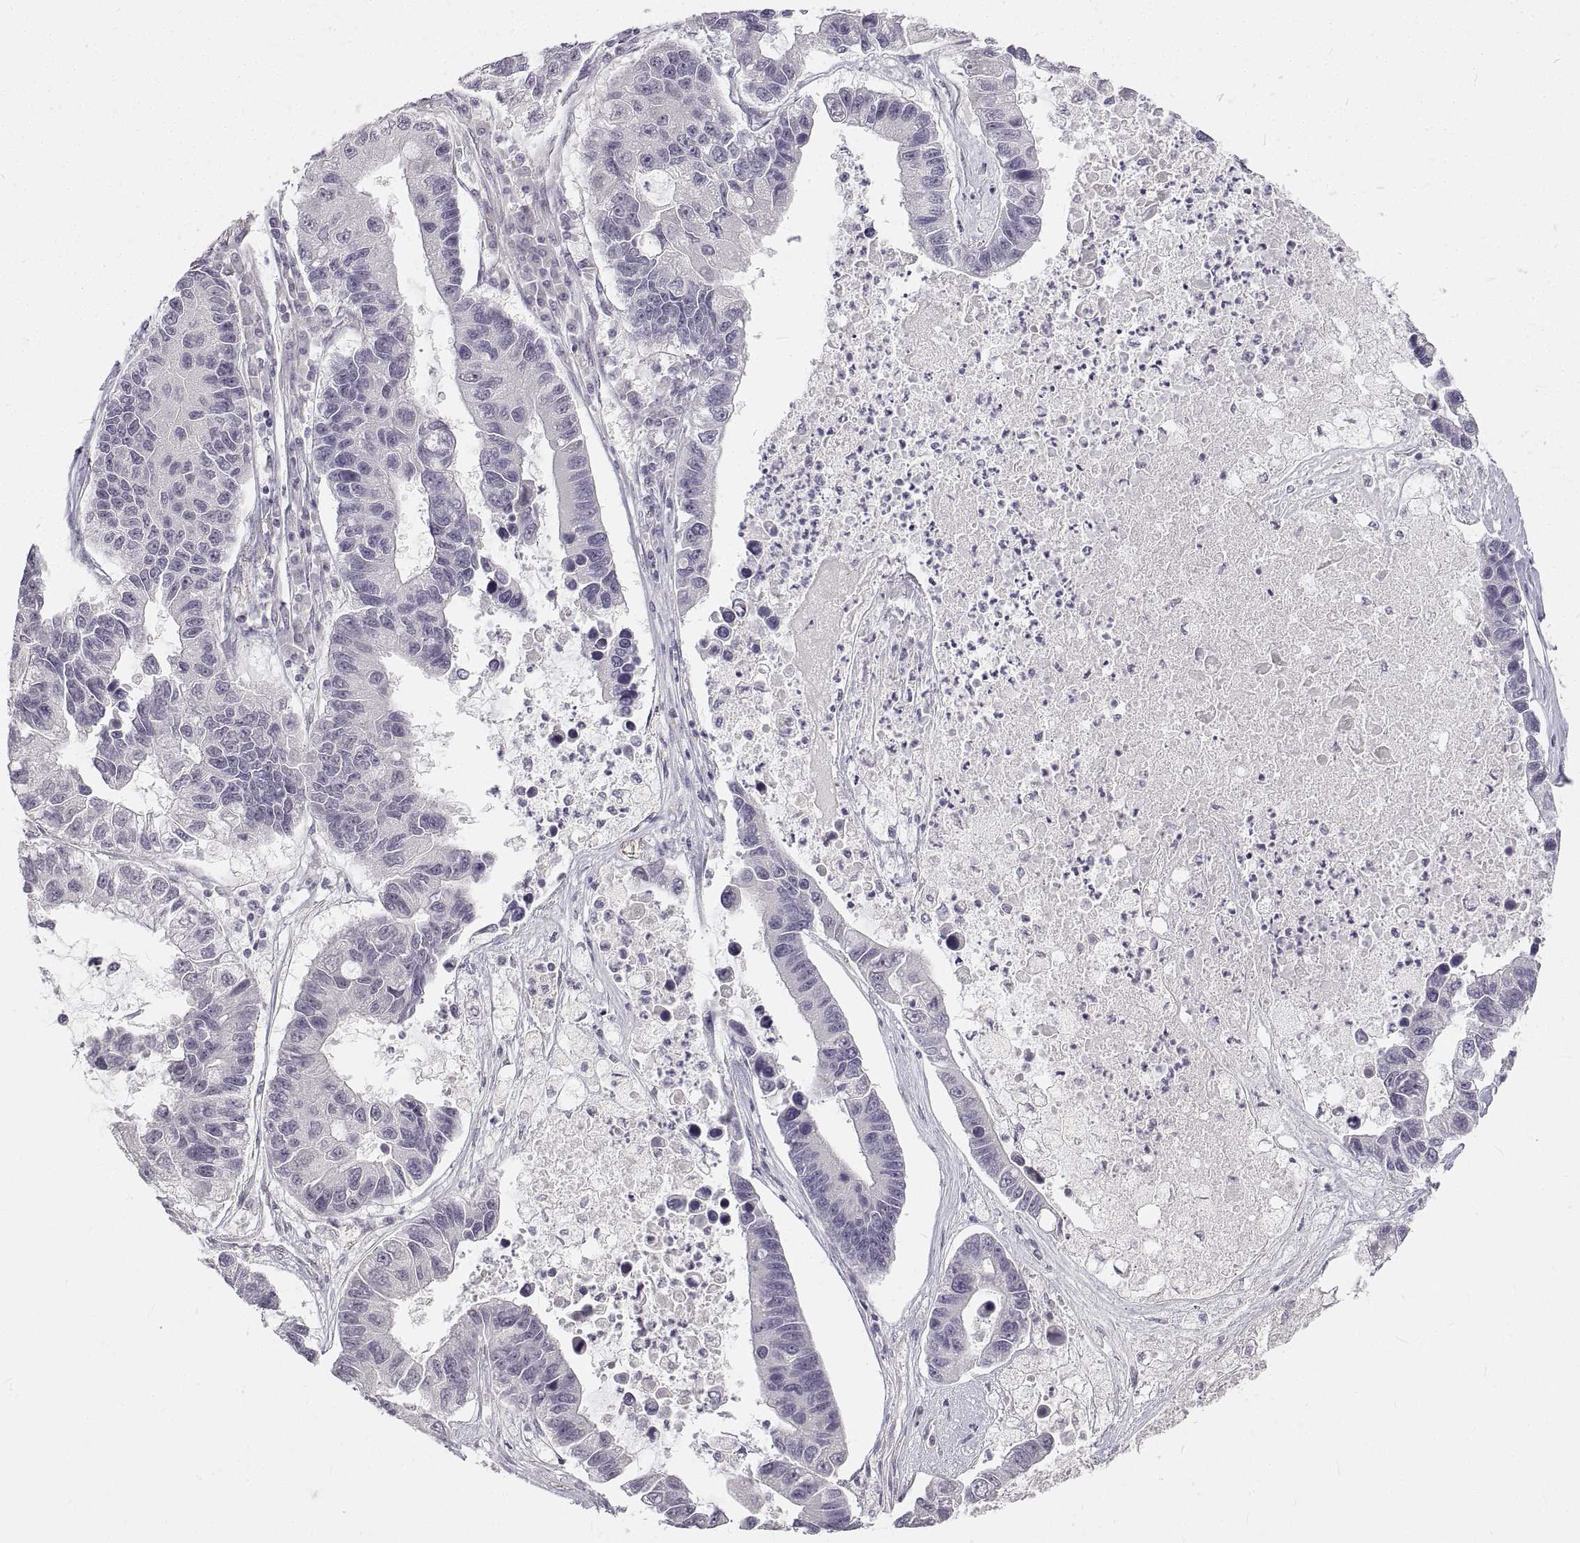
{"staining": {"intensity": "negative", "quantity": "none", "location": "none"}, "tissue": "lung cancer", "cell_type": "Tumor cells", "image_type": "cancer", "snomed": [{"axis": "morphology", "description": "Adenocarcinoma, NOS"}, {"axis": "topography", "description": "Bronchus"}, {"axis": "topography", "description": "Lung"}], "caption": "High power microscopy image of an immunohistochemistry (IHC) image of adenocarcinoma (lung), revealing no significant staining in tumor cells. (Brightfield microscopy of DAB immunohistochemistry at high magnification).", "gene": "ANO2", "patient": {"sex": "female", "age": 51}}